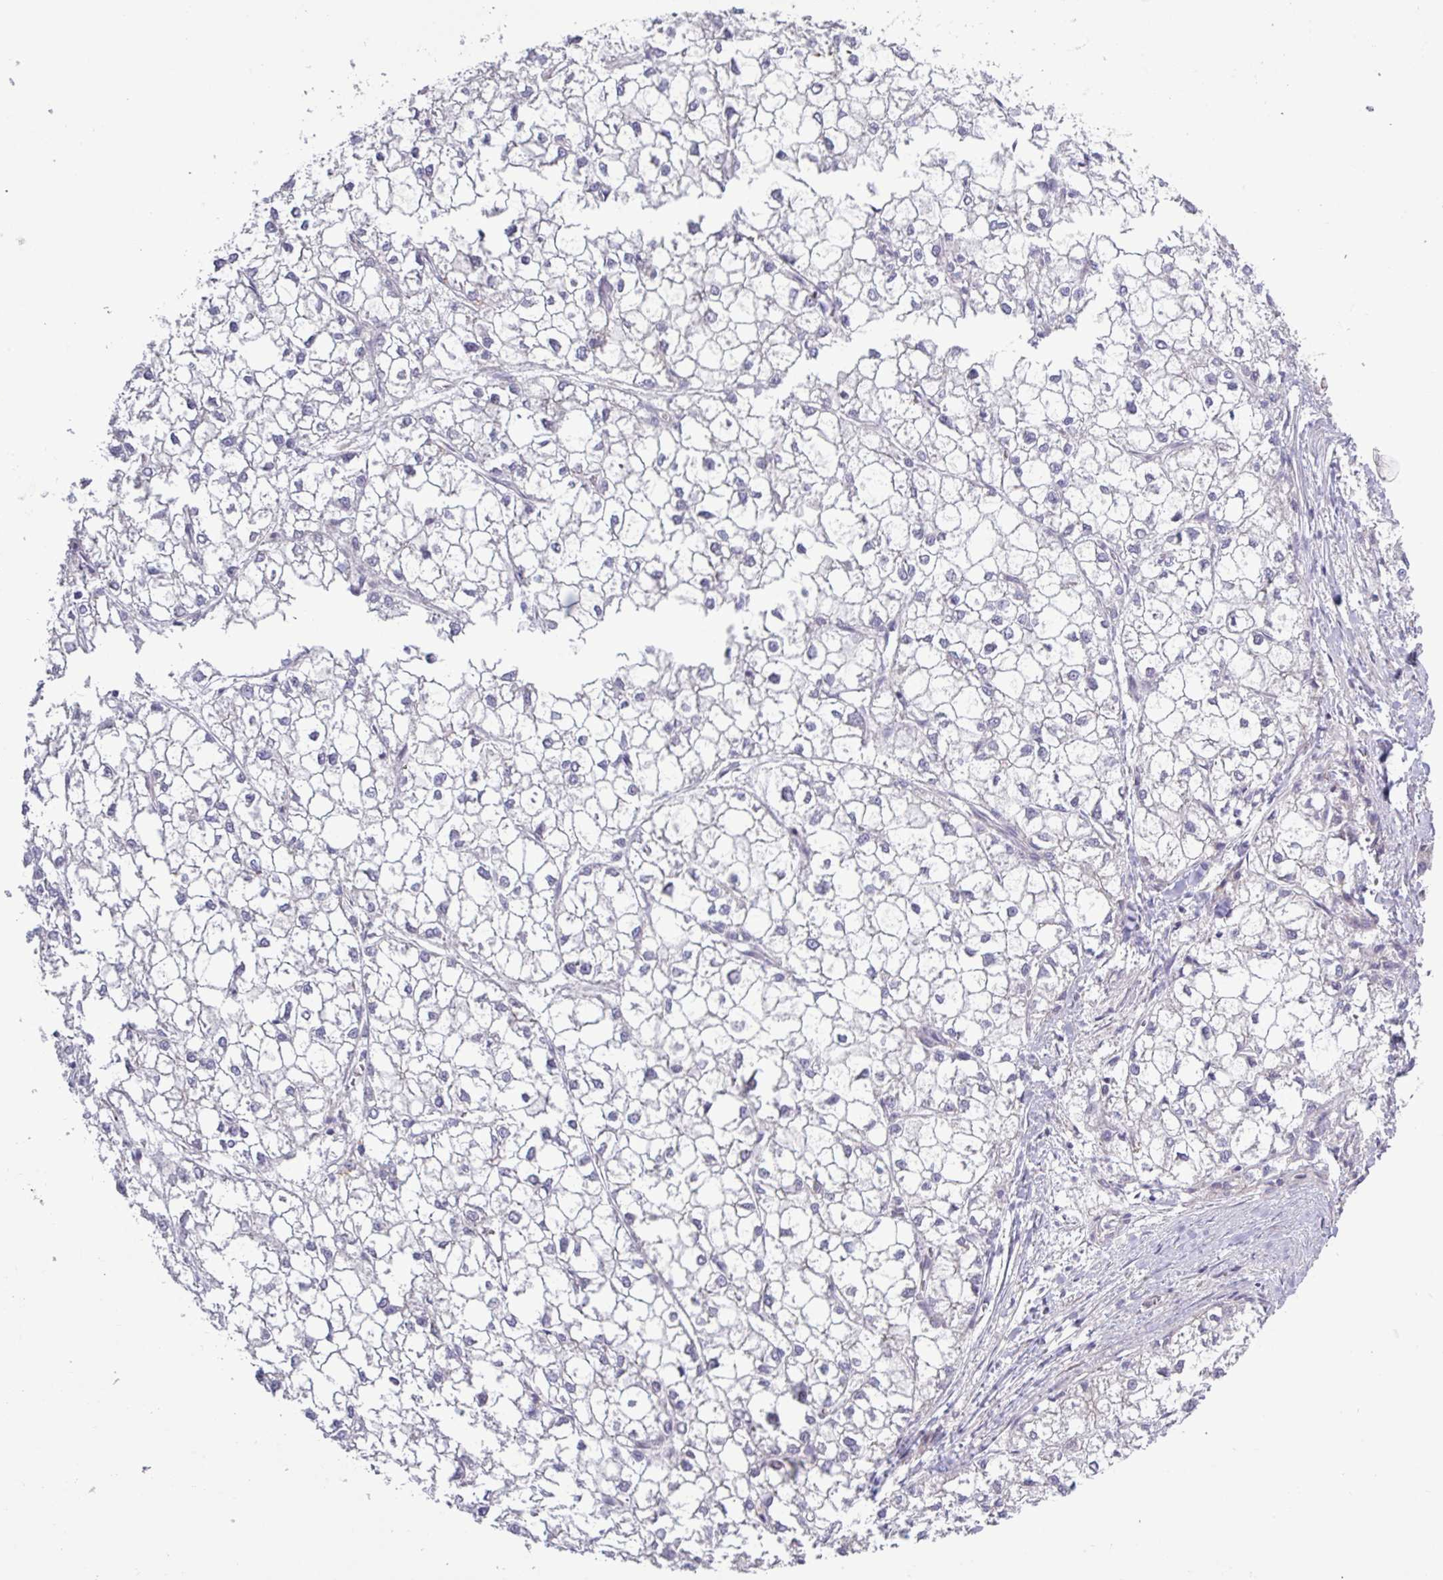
{"staining": {"intensity": "negative", "quantity": "none", "location": "none"}, "tissue": "liver cancer", "cell_type": "Tumor cells", "image_type": "cancer", "snomed": [{"axis": "morphology", "description": "Carcinoma, Hepatocellular, NOS"}, {"axis": "topography", "description": "Liver"}], "caption": "Tumor cells show no significant protein staining in liver cancer. Brightfield microscopy of IHC stained with DAB (brown) and hematoxylin (blue), captured at high magnification.", "gene": "TNFSF12", "patient": {"sex": "female", "age": 43}}